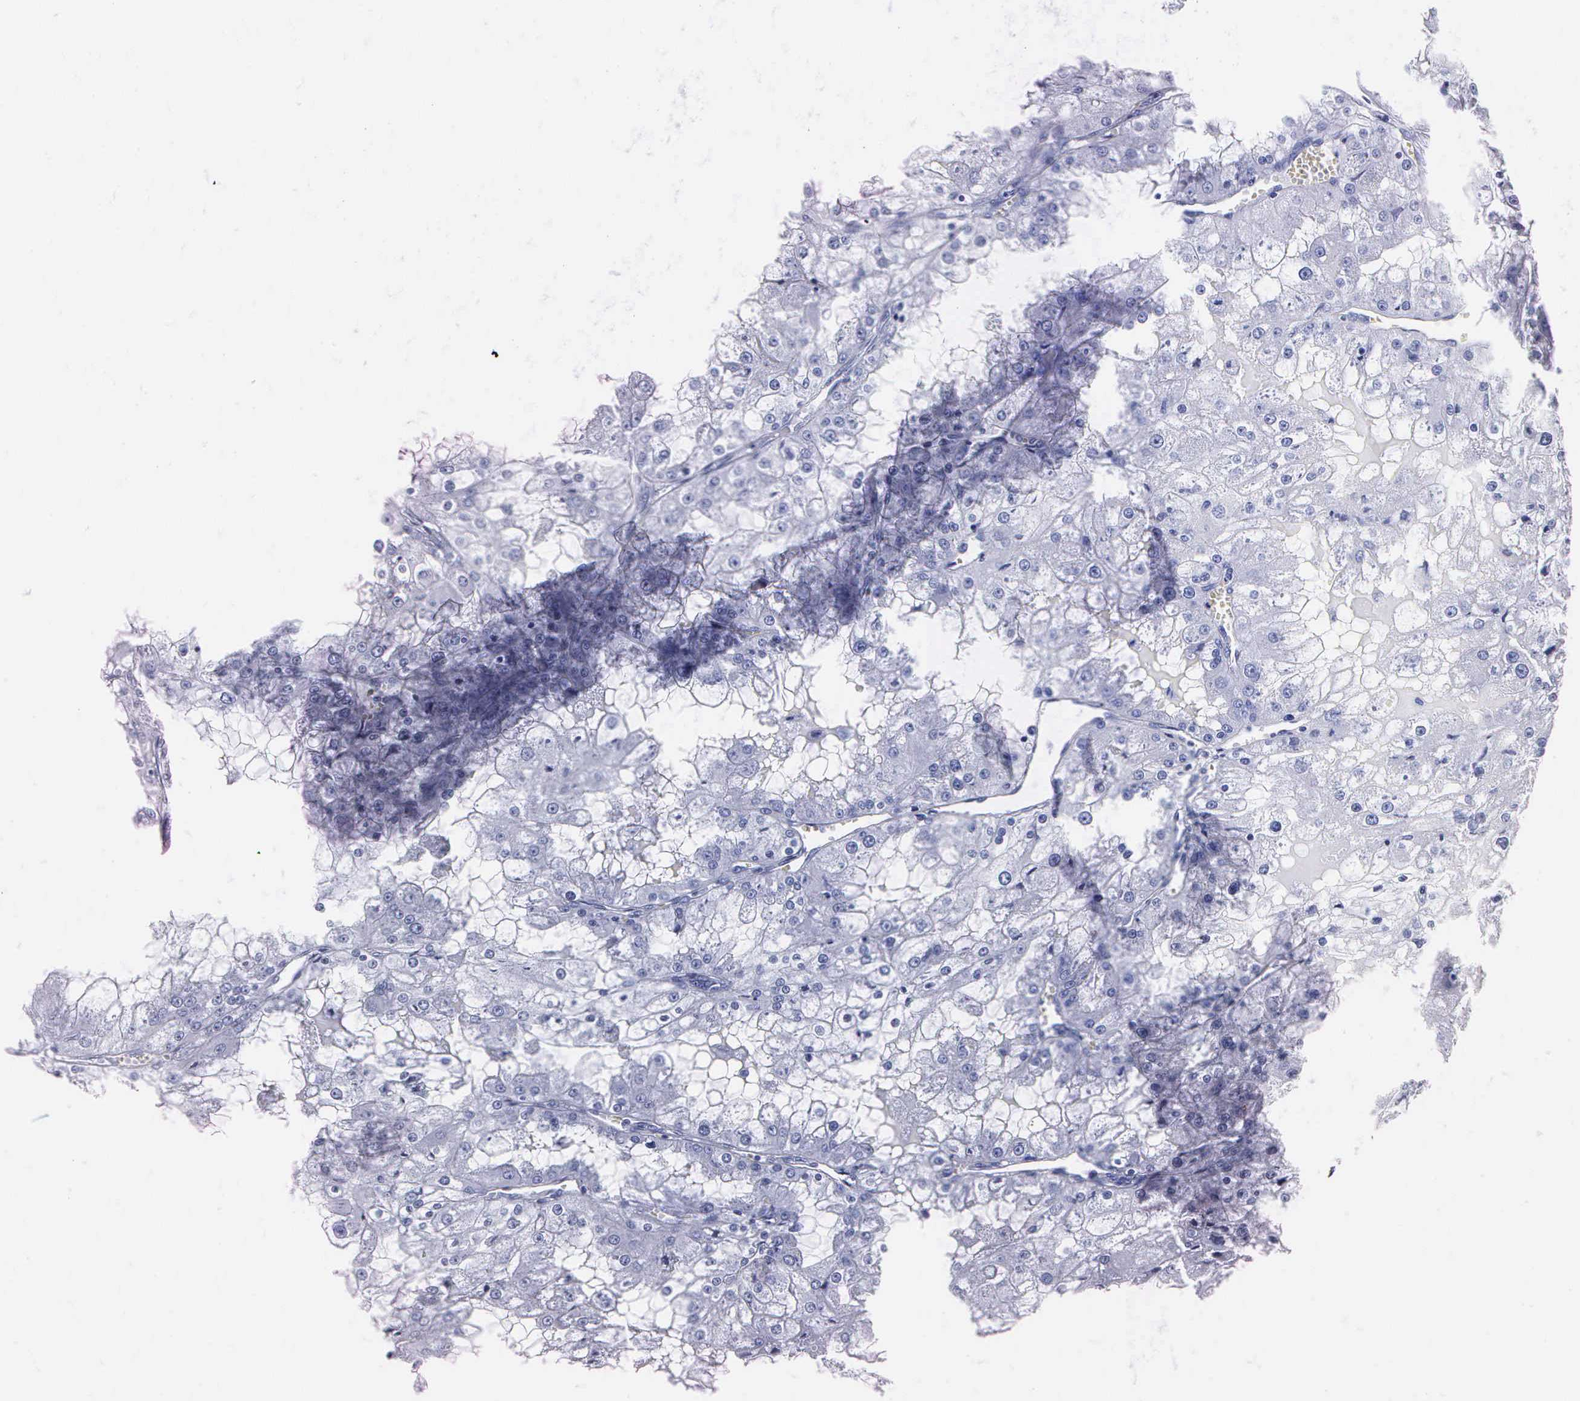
{"staining": {"intensity": "negative", "quantity": "none", "location": "none"}, "tissue": "renal cancer", "cell_type": "Tumor cells", "image_type": "cancer", "snomed": [{"axis": "morphology", "description": "Adenocarcinoma, NOS"}, {"axis": "topography", "description": "Kidney"}], "caption": "A photomicrograph of human adenocarcinoma (renal) is negative for staining in tumor cells. The staining was performed using DAB to visualize the protein expression in brown, while the nuclei were stained in blue with hematoxylin (Magnification: 20x).", "gene": "MB", "patient": {"sex": "female", "age": 74}}